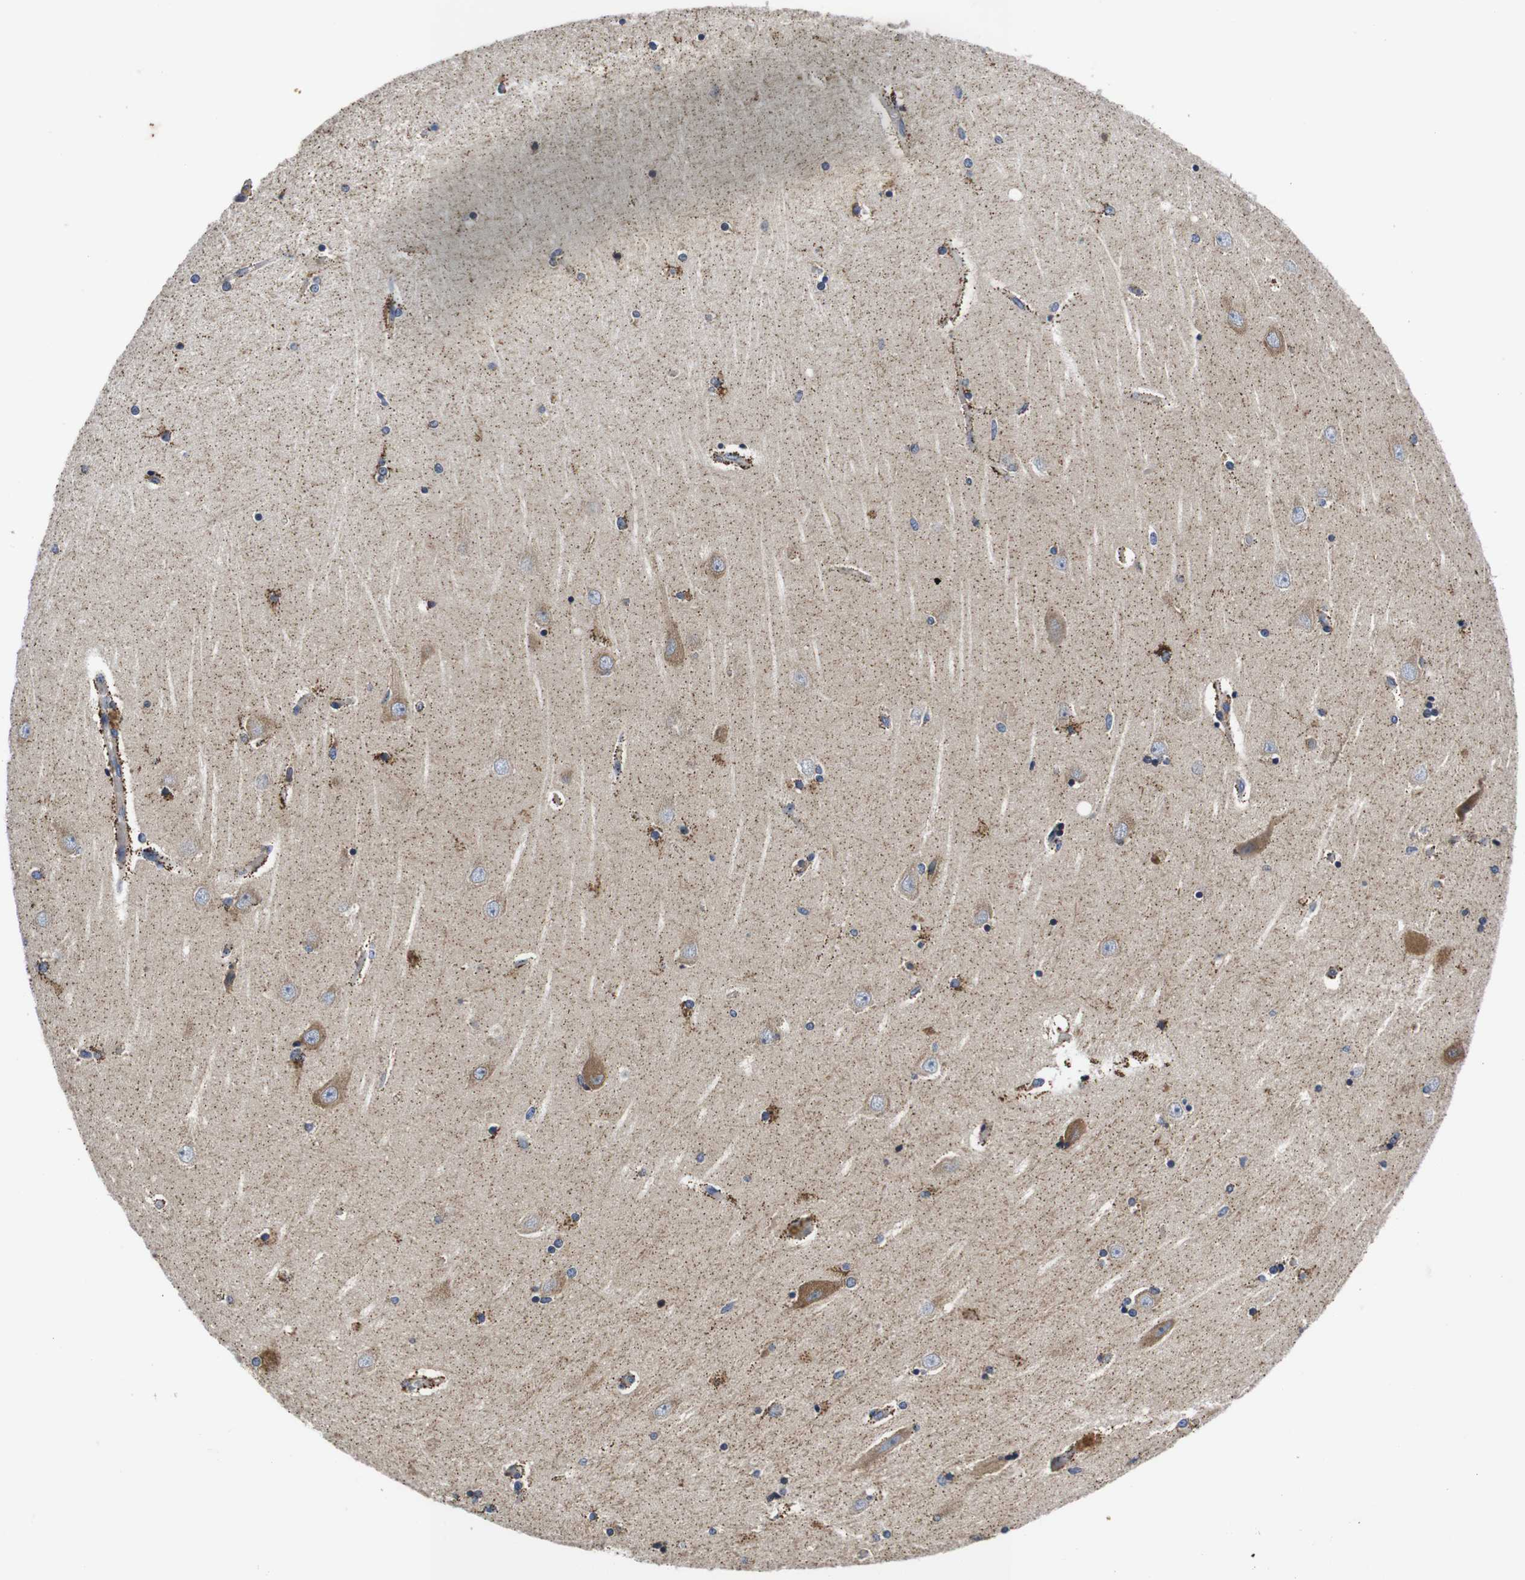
{"staining": {"intensity": "moderate", "quantity": "<25%", "location": "cytoplasmic/membranous"}, "tissue": "hippocampus", "cell_type": "Glial cells", "image_type": "normal", "snomed": [{"axis": "morphology", "description": "Normal tissue, NOS"}, {"axis": "topography", "description": "Hippocampus"}], "caption": "IHC staining of unremarkable hippocampus, which reveals low levels of moderate cytoplasmic/membranous staining in approximately <25% of glial cells indicating moderate cytoplasmic/membranous protein expression. The staining was performed using DAB (3,3'-diaminobenzidine) (brown) for protein detection and nuclei were counterstained in hematoxylin (blue).", "gene": "MARCHF7", "patient": {"sex": "female", "age": 54}}